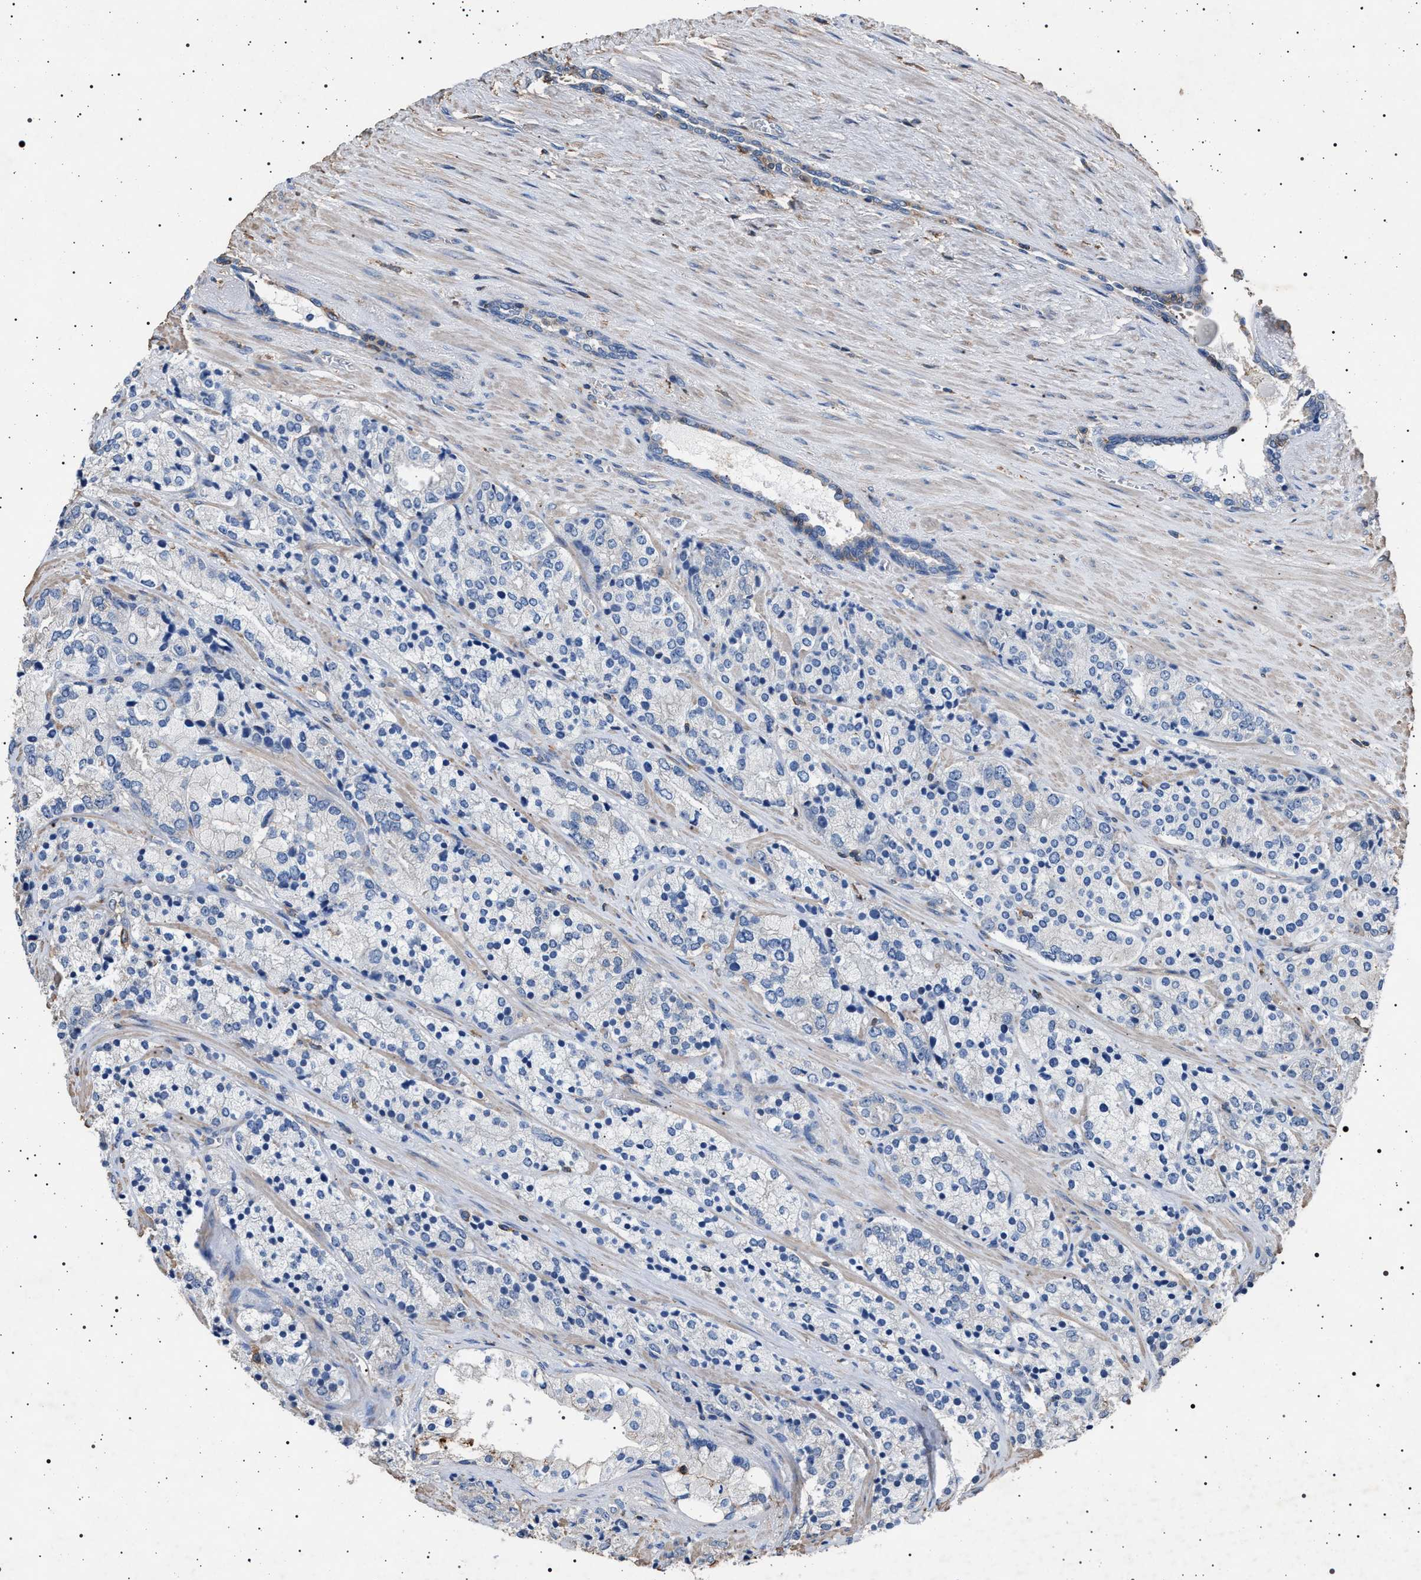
{"staining": {"intensity": "negative", "quantity": "none", "location": "none"}, "tissue": "prostate cancer", "cell_type": "Tumor cells", "image_type": "cancer", "snomed": [{"axis": "morphology", "description": "Adenocarcinoma, High grade"}, {"axis": "topography", "description": "Prostate"}], "caption": "This is a micrograph of immunohistochemistry (IHC) staining of prostate cancer, which shows no positivity in tumor cells.", "gene": "SMAP2", "patient": {"sex": "male", "age": 71}}